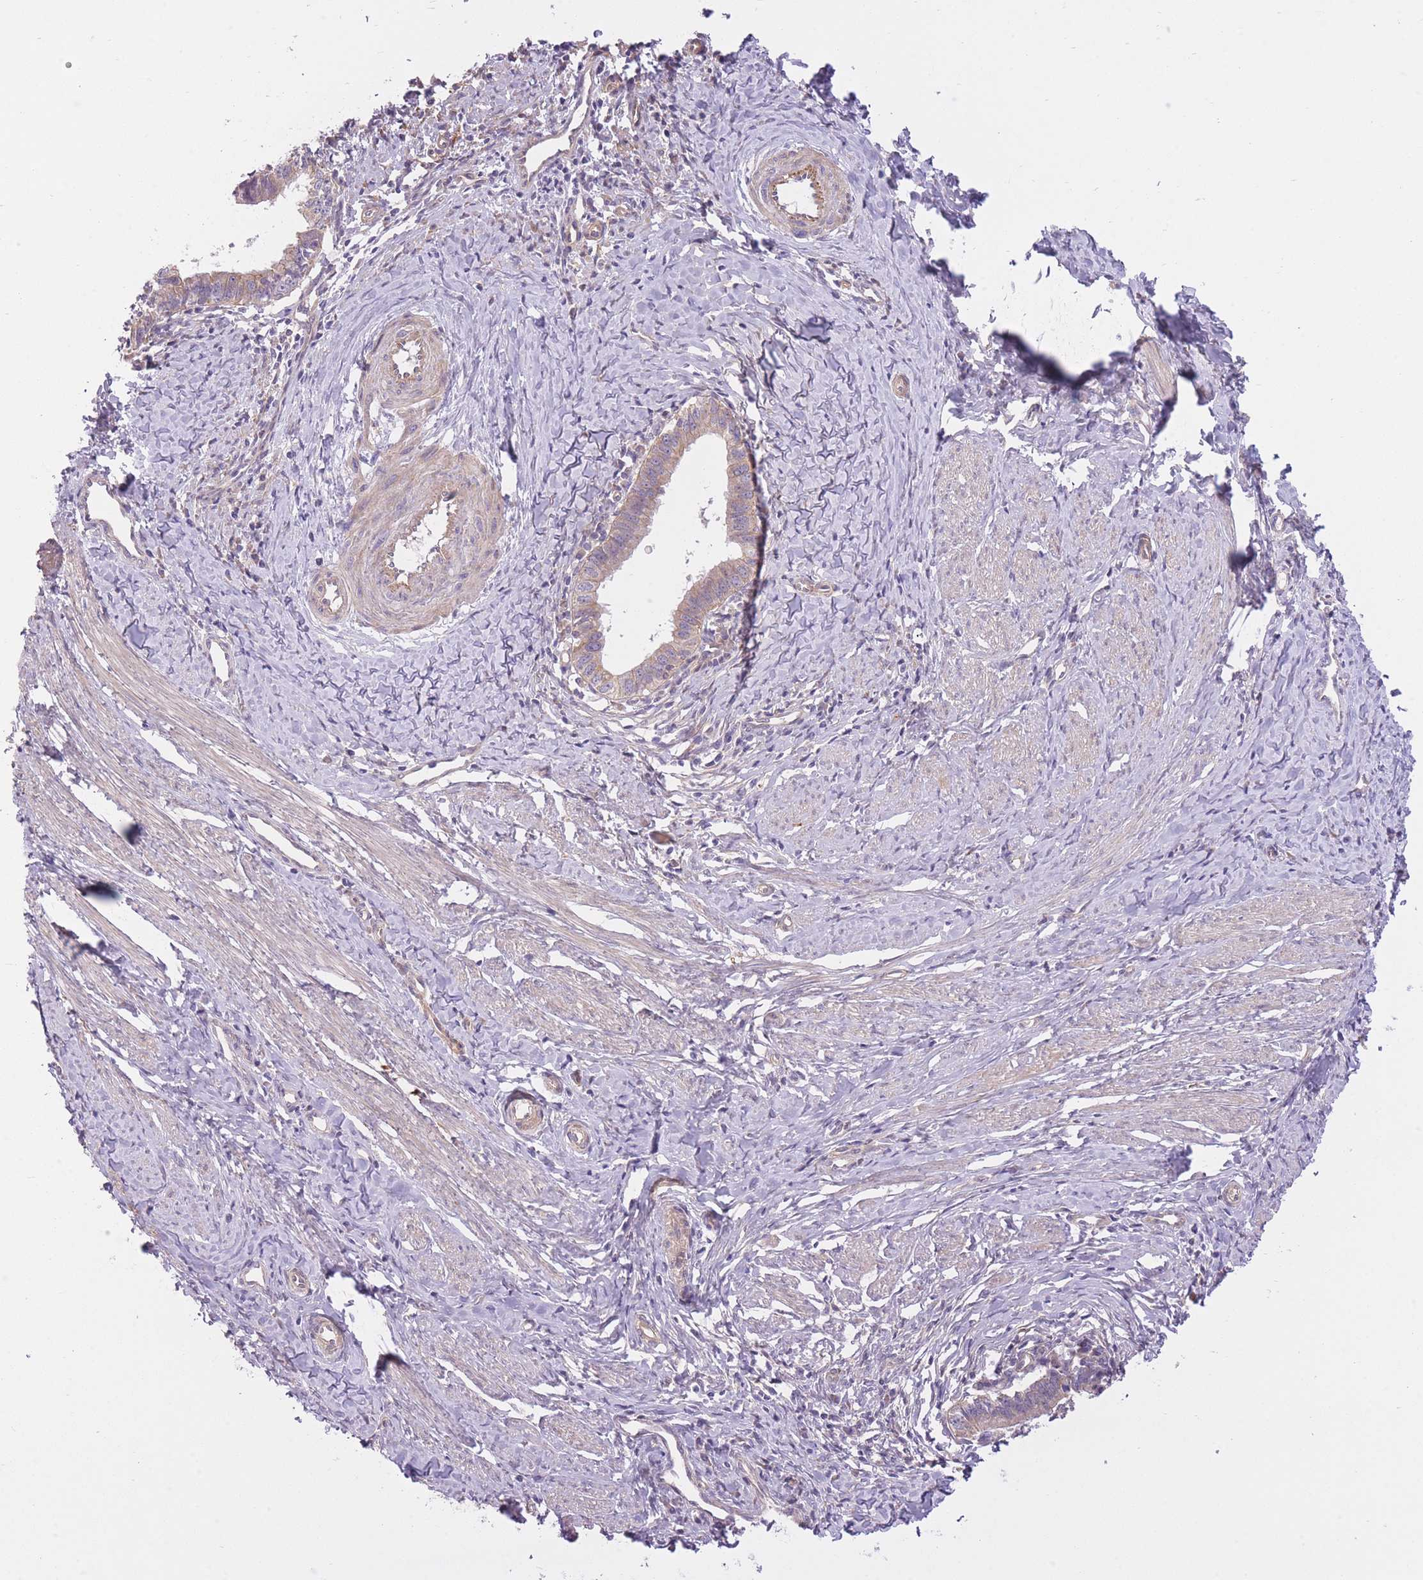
{"staining": {"intensity": "weak", "quantity": "<25%", "location": "cytoplasmic/membranous"}, "tissue": "cervical cancer", "cell_type": "Tumor cells", "image_type": "cancer", "snomed": [{"axis": "morphology", "description": "Adenocarcinoma, NOS"}, {"axis": "topography", "description": "Cervix"}], "caption": "The immunohistochemistry image has no significant expression in tumor cells of adenocarcinoma (cervical) tissue. The staining was performed using DAB to visualize the protein expression in brown, while the nuclei were stained in blue with hematoxylin (Magnification: 20x).", "gene": "REV1", "patient": {"sex": "female", "age": 36}}